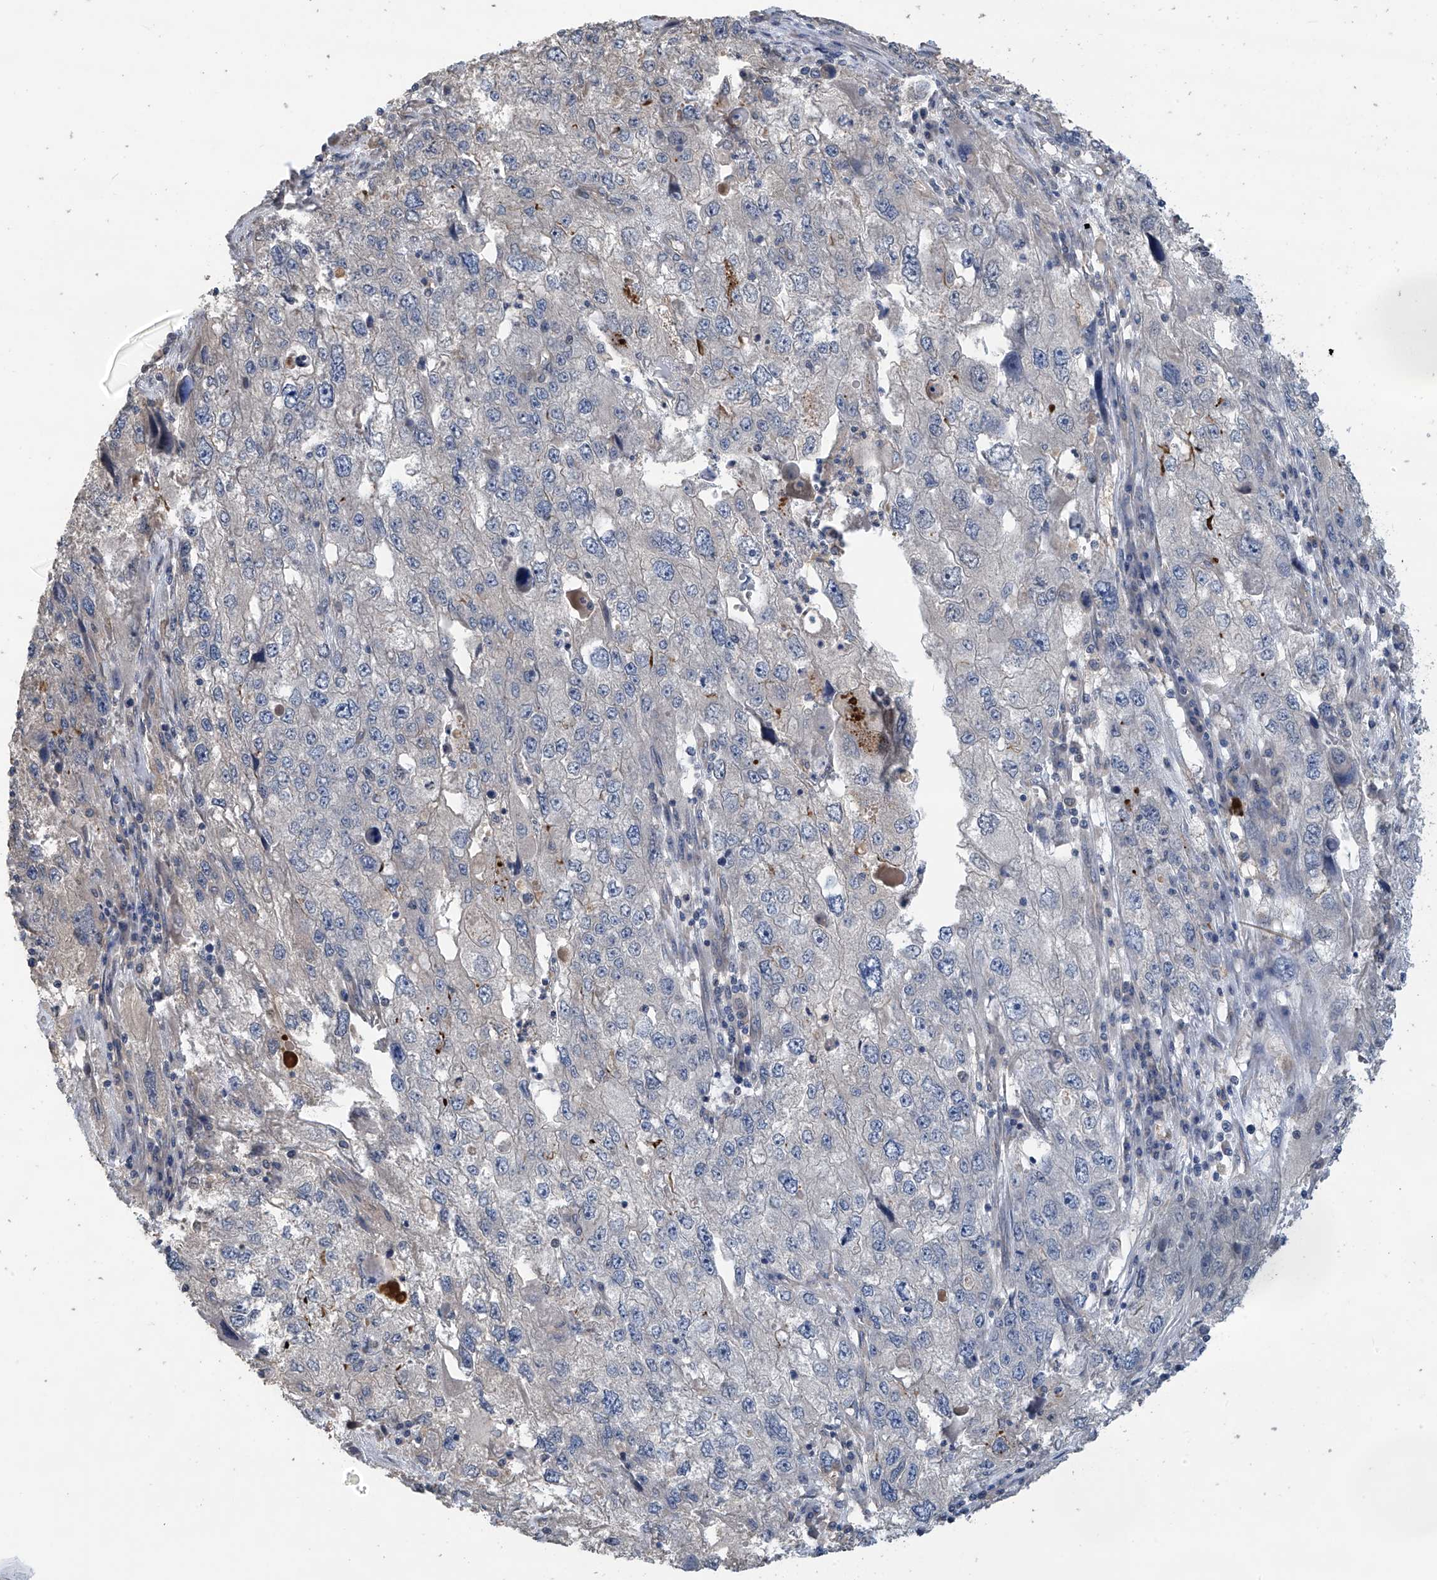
{"staining": {"intensity": "negative", "quantity": "none", "location": "none"}, "tissue": "endometrial cancer", "cell_type": "Tumor cells", "image_type": "cancer", "snomed": [{"axis": "morphology", "description": "Adenocarcinoma, NOS"}, {"axis": "topography", "description": "Endometrium"}], "caption": "High power microscopy histopathology image of an IHC histopathology image of endometrial cancer, revealing no significant positivity in tumor cells.", "gene": "PHACTR4", "patient": {"sex": "female", "age": 49}}